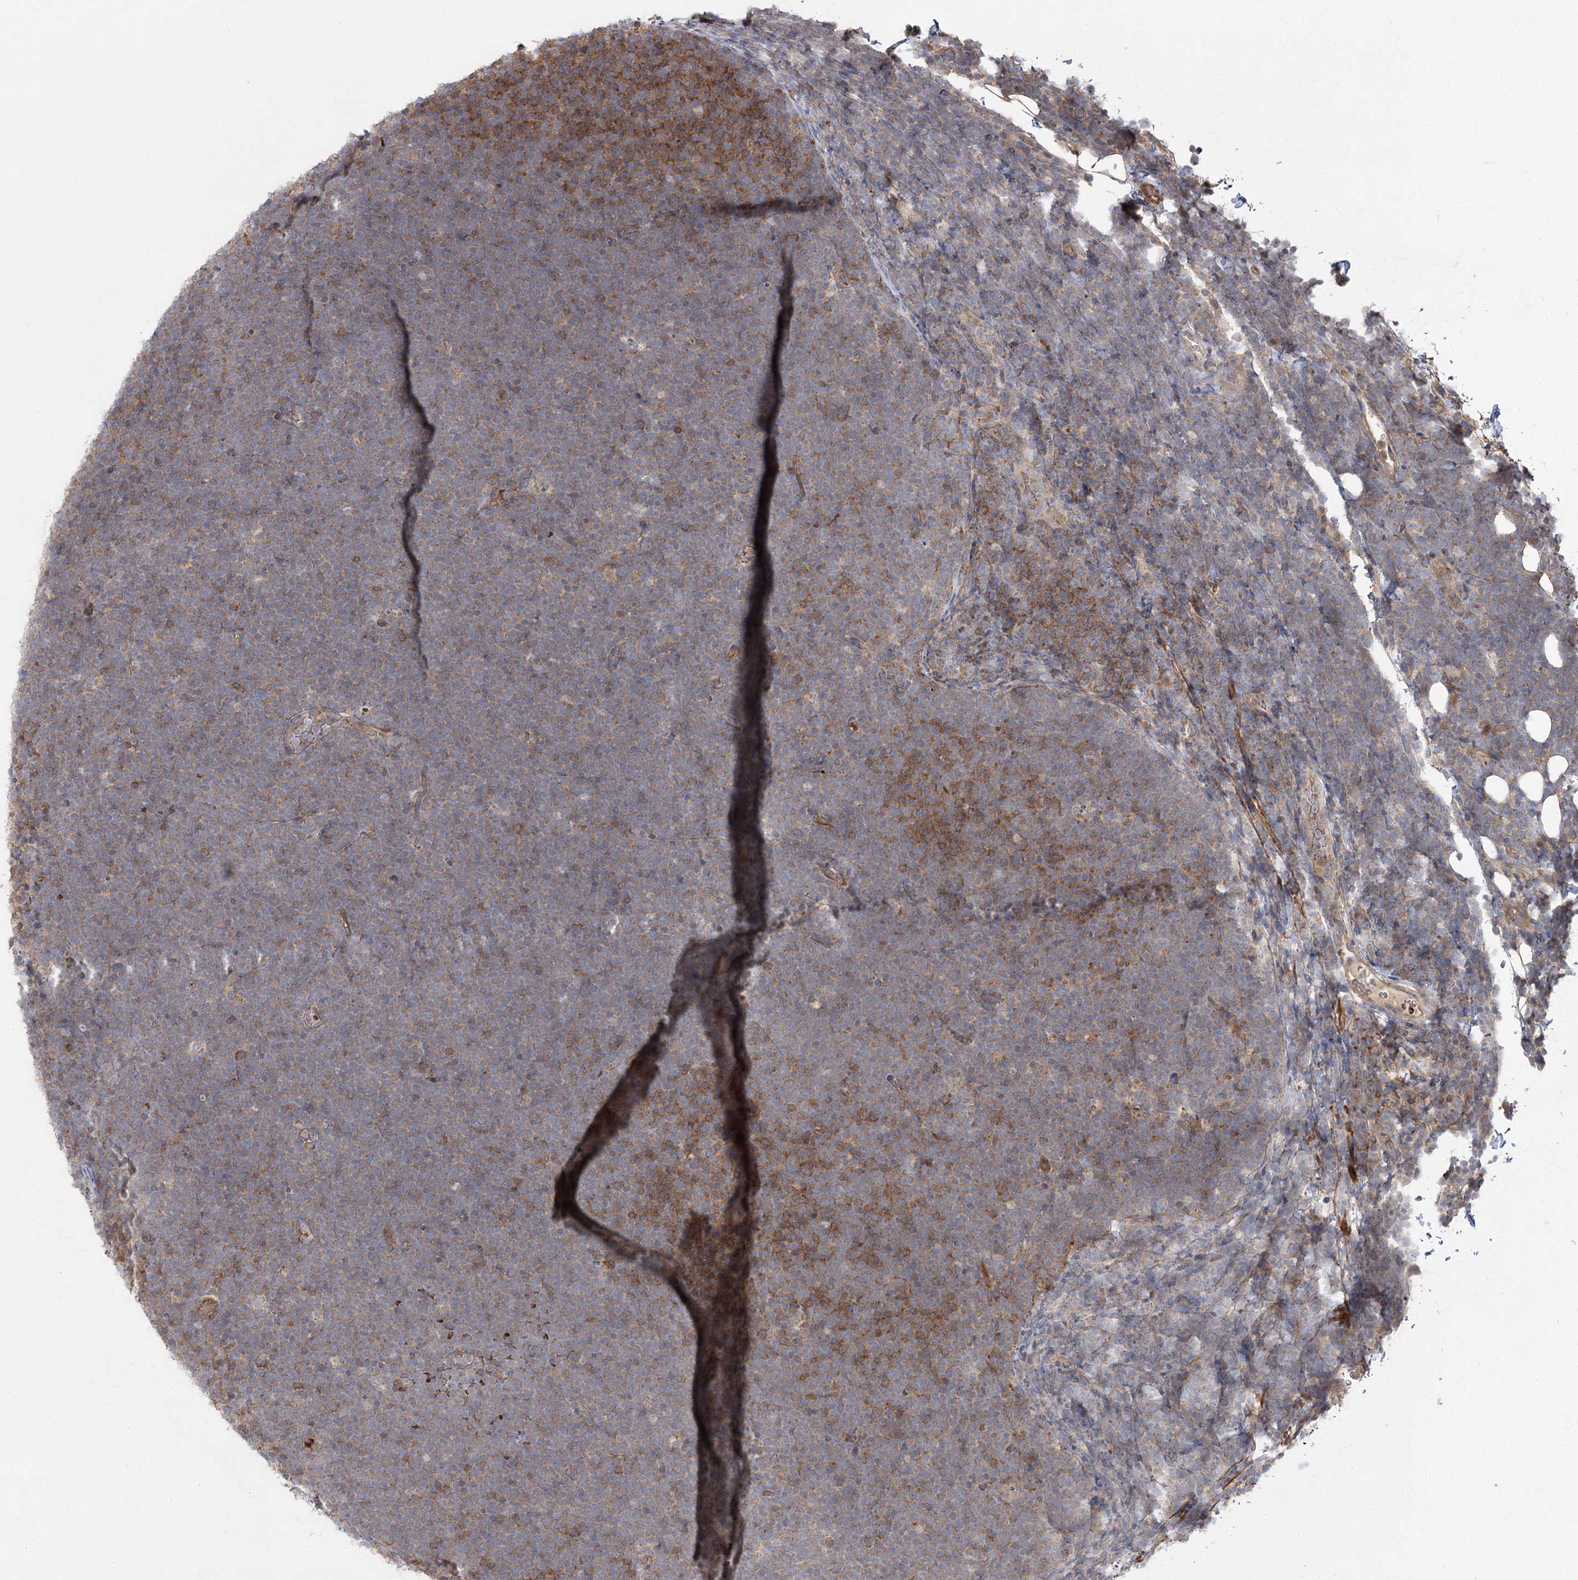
{"staining": {"intensity": "moderate", "quantity": "<25%", "location": "cytoplasmic/membranous"}, "tissue": "lymphoma", "cell_type": "Tumor cells", "image_type": "cancer", "snomed": [{"axis": "morphology", "description": "Malignant lymphoma, non-Hodgkin's type, High grade"}, {"axis": "topography", "description": "Lymph node"}], "caption": "Immunohistochemical staining of human lymphoma shows moderate cytoplasmic/membranous protein positivity in approximately <25% of tumor cells. Nuclei are stained in blue.", "gene": "KIAA0825", "patient": {"sex": "male", "age": 13}}